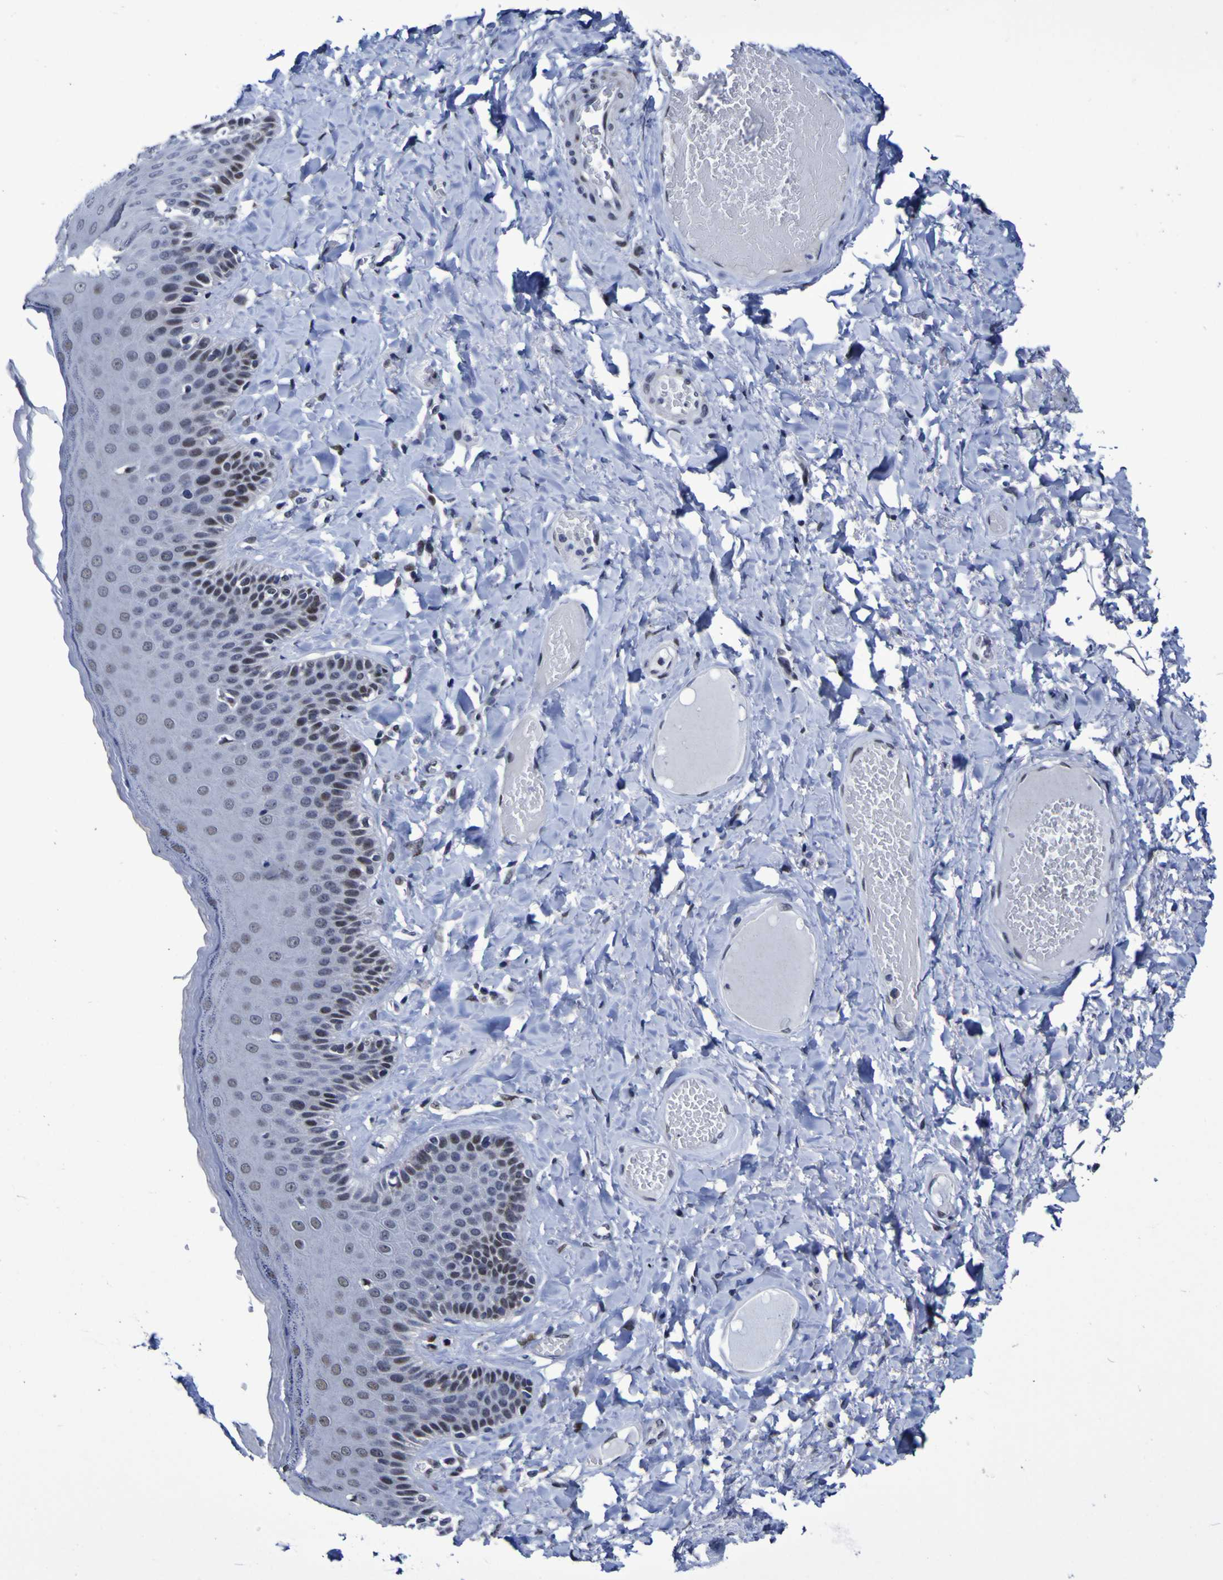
{"staining": {"intensity": "weak", "quantity": "25%-75%", "location": "nuclear"}, "tissue": "skin", "cell_type": "Epidermal cells", "image_type": "normal", "snomed": [{"axis": "morphology", "description": "Normal tissue, NOS"}, {"axis": "topography", "description": "Anal"}], "caption": "Immunohistochemical staining of unremarkable skin reveals 25%-75% levels of weak nuclear protein positivity in approximately 25%-75% of epidermal cells.", "gene": "MBD3", "patient": {"sex": "male", "age": 69}}